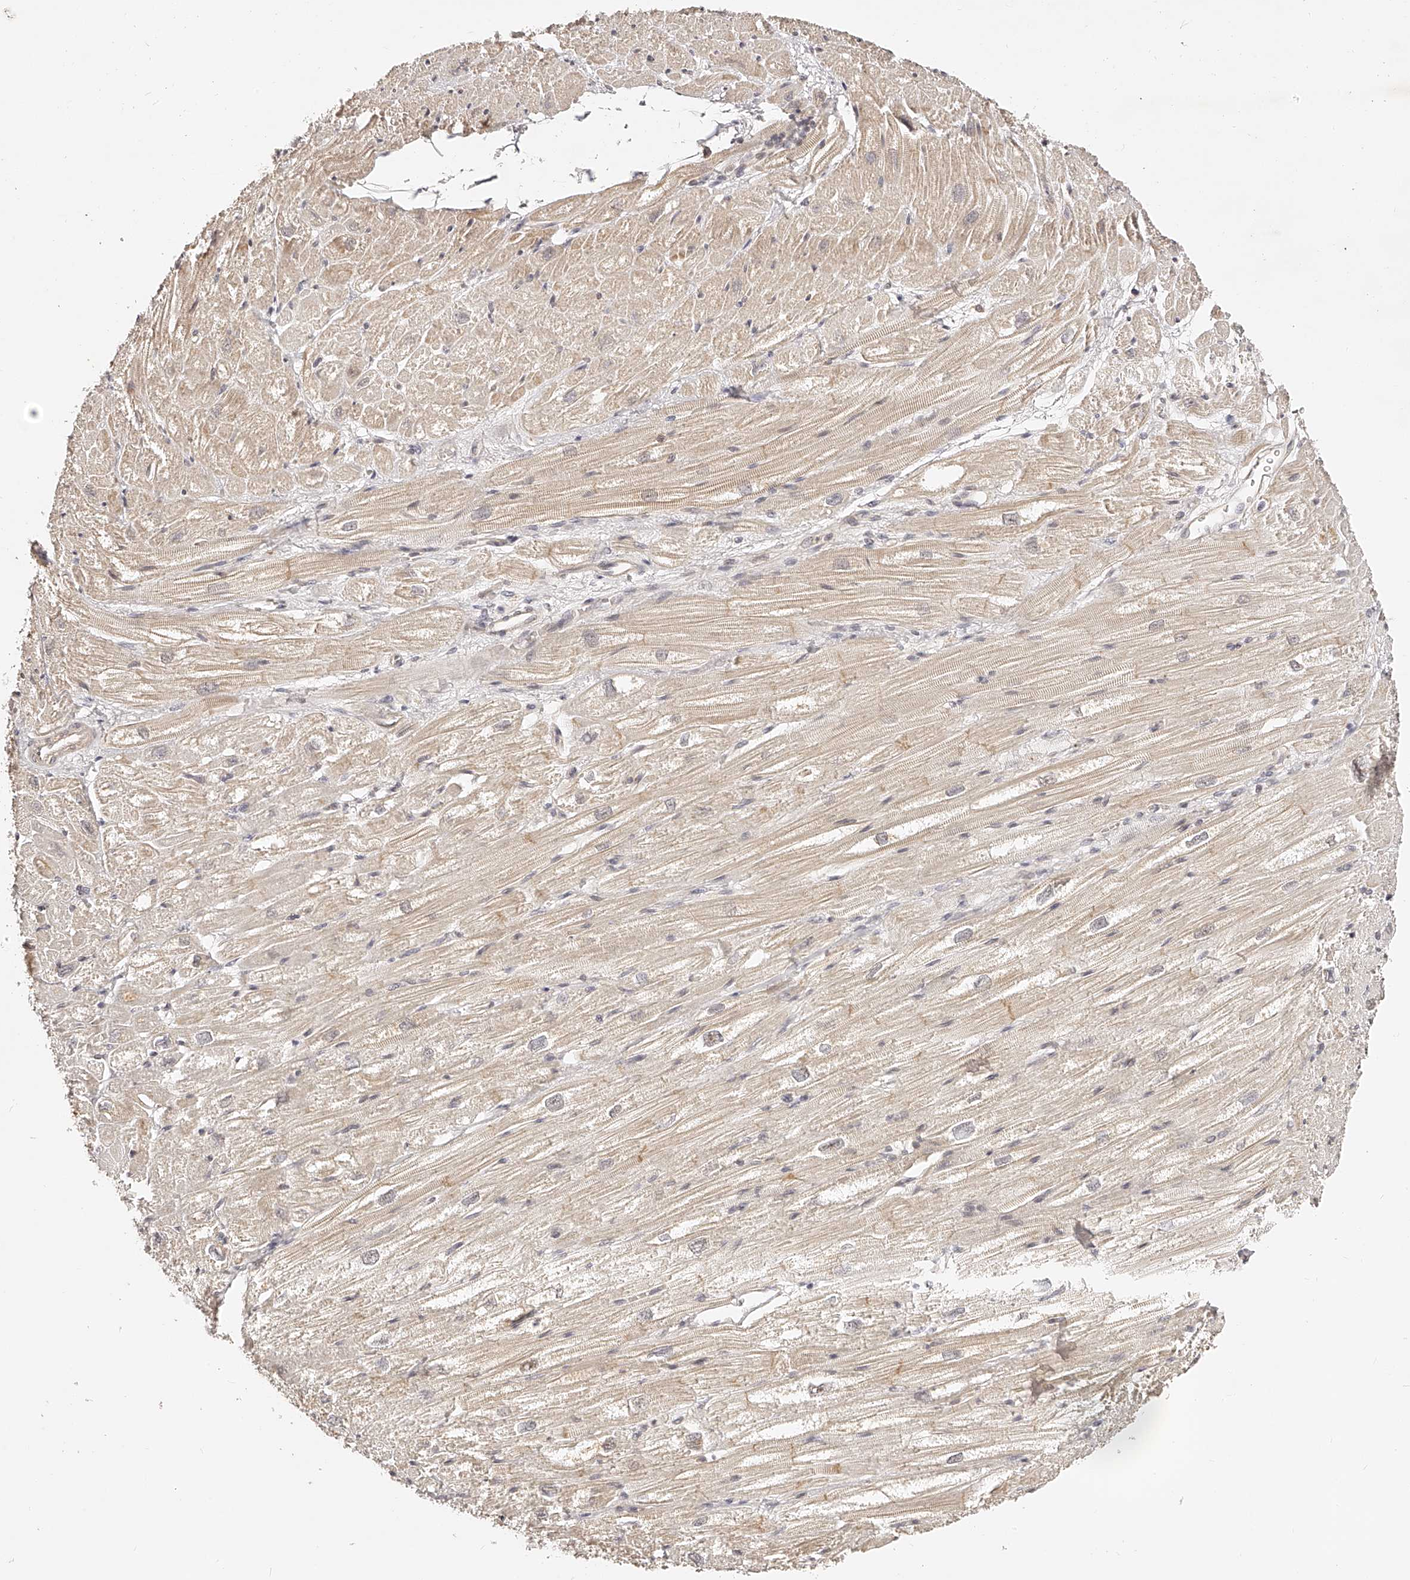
{"staining": {"intensity": "moderate", "quantity": "25%-75%", "location": "cytoplasmic/membranous"}, "tissue": "heart muscle", "cell_type": "Cardiomyocytes", "image_type": "normal", "snomed": [{"axis": "morphology", "description": "Normal tissue, NOS"}, {"axis": "topography", "description": "Heart"}], "caption": "Immunohistochemical staining of normal heart muscle displays moderate cytoplasmic/membranous protein staining in approximately 25%-75% of cardiomyocytes.", "gene": "ZNF789", "patient": {"sex": "male", "age": 50}}